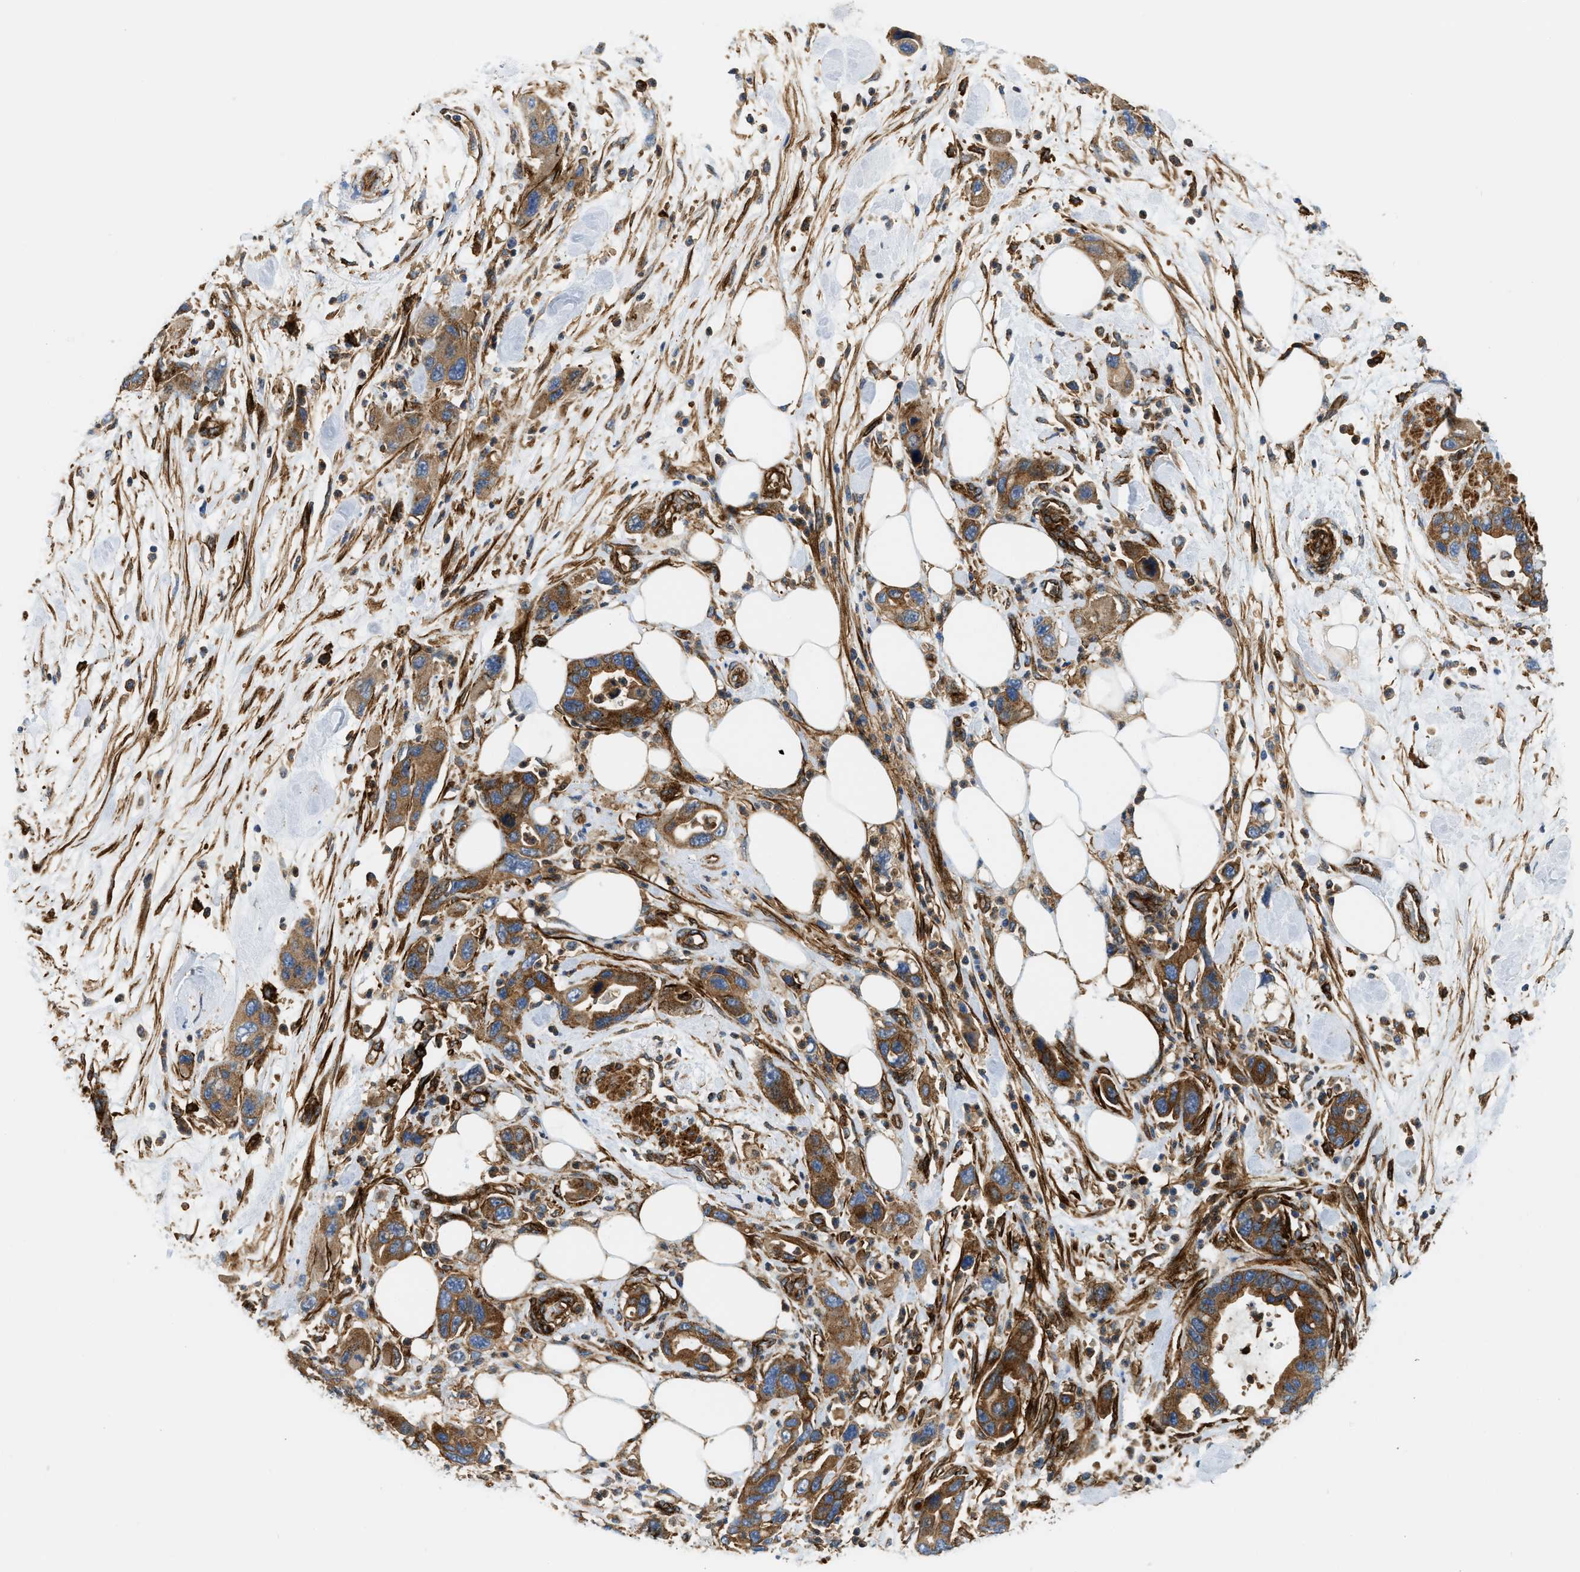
{"staining": {"intensity": "moderate", "quantity": ">75%", "location": "cytoplasmic/membranous"}, "tissue": "pancreatic cancer", "cell_type": "Tumor cells", "image_type": "cancer", "snomed": [{"axis": "morphology", "description": "Normal tissue, NOS"}, {"axis": "morphology", "description": "Adenocarcinoma, NOS"}, {"axis": "topography", "description": "Pancreas"}], "caption": "This photomicrograph displays immunohistochemistry staining of human pancreatic cancer (adenocarcinoma), with medium moderate cytoplasmic/membranous positivity in approximately >75% of tumor cells.", "gene": "HIP1", "patient": {"sex": "female", "age": 71}}